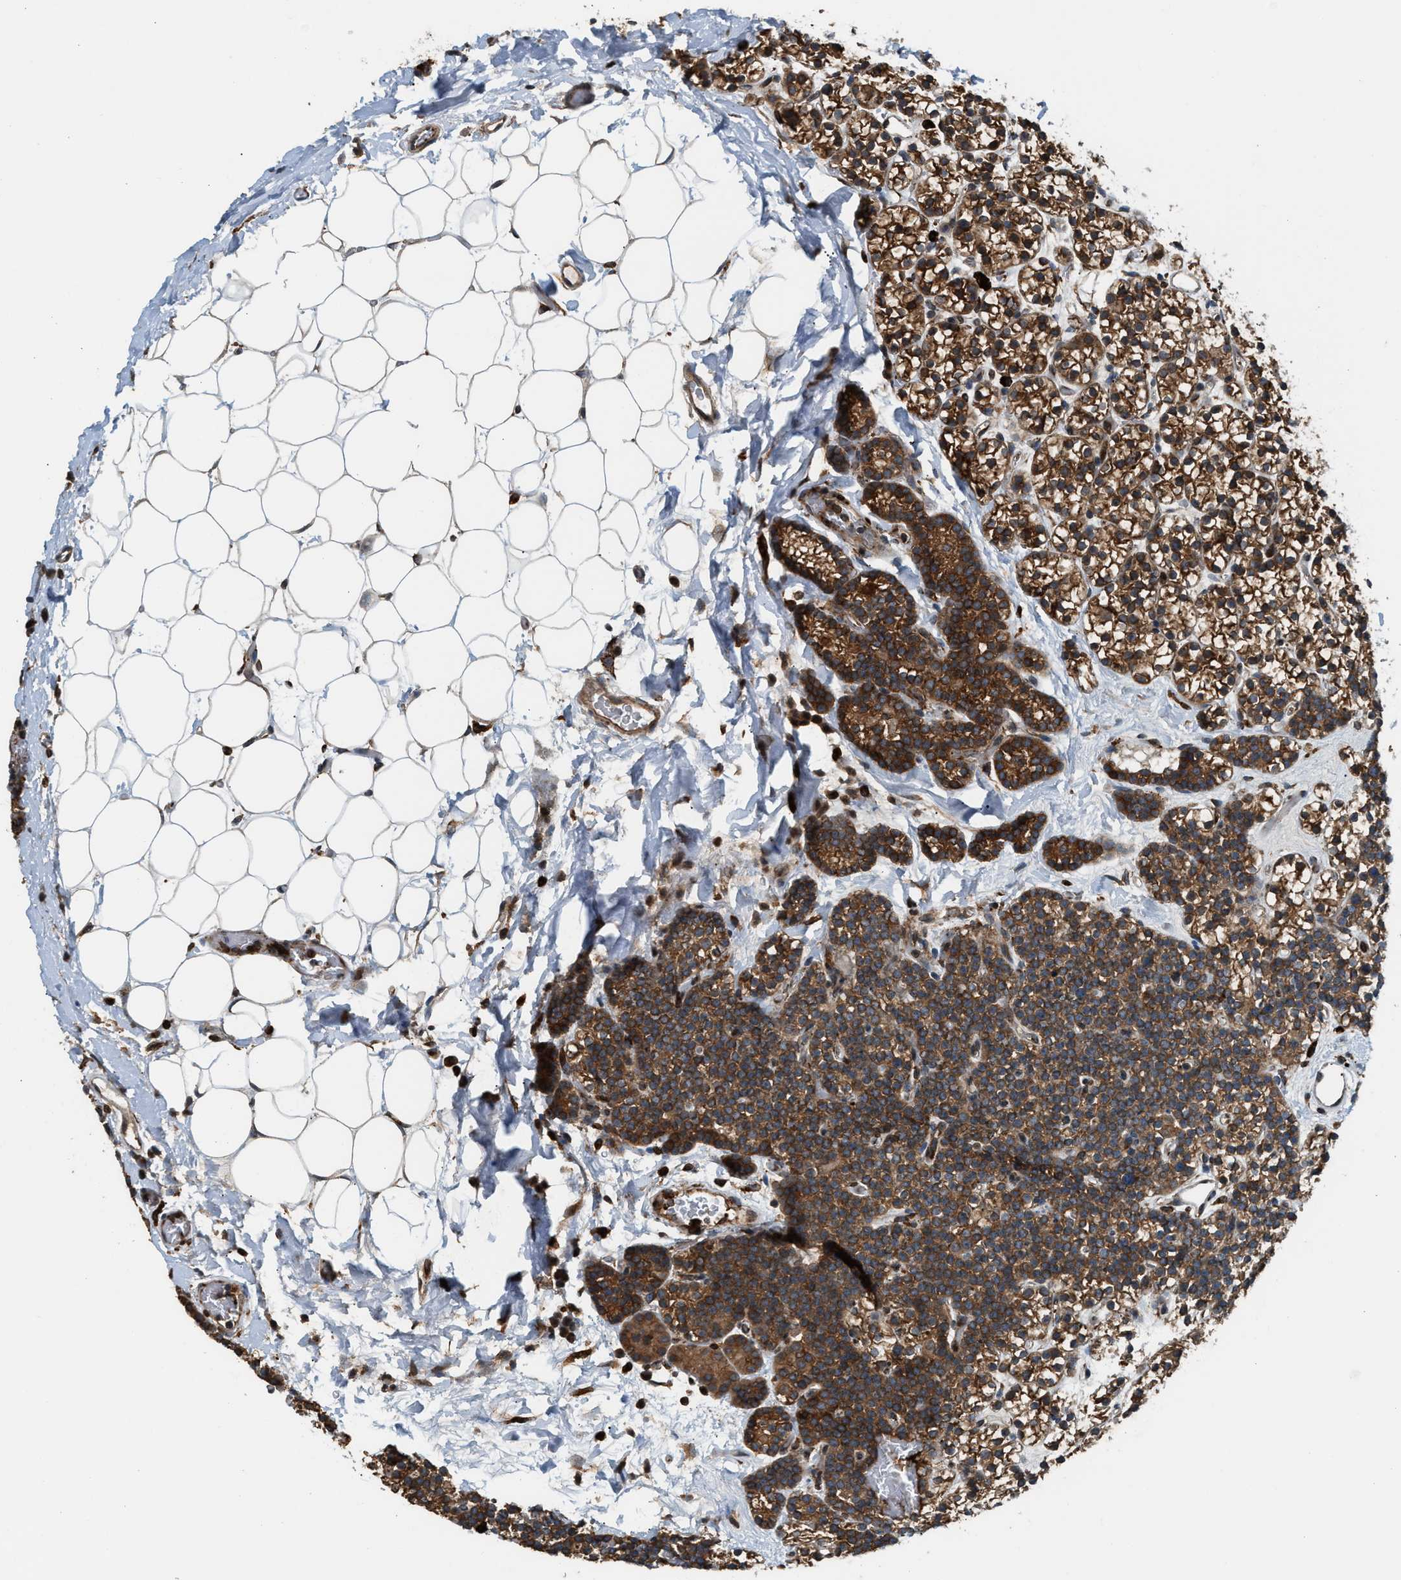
{"staining": {"intensity": "strong", "quantity": ">75%", "location": "cytoplasmic/membranous"}, "tissue": "parathyroid gland", "cell_type": "Glandular cells", "image_type": "normal", "snomed": [{"axis": "morphology", "description": "Normal tissue, NOS"}, {"axis": "morphology", "description": "Adenoma, NOS"}, {"axis": "topography", "description": "Parathyroid gland"}], "caption": "Immunohistochemistry (IHC) micrograph of benign human parathyroid gland stained for a protein (brown), which exhibits high levels of strong cytoplasmic/membranous expression in approximately >75% of glandular cells.", "gene": "BAIAP2L1", "patient": {"sex": "female", "age": 54}}